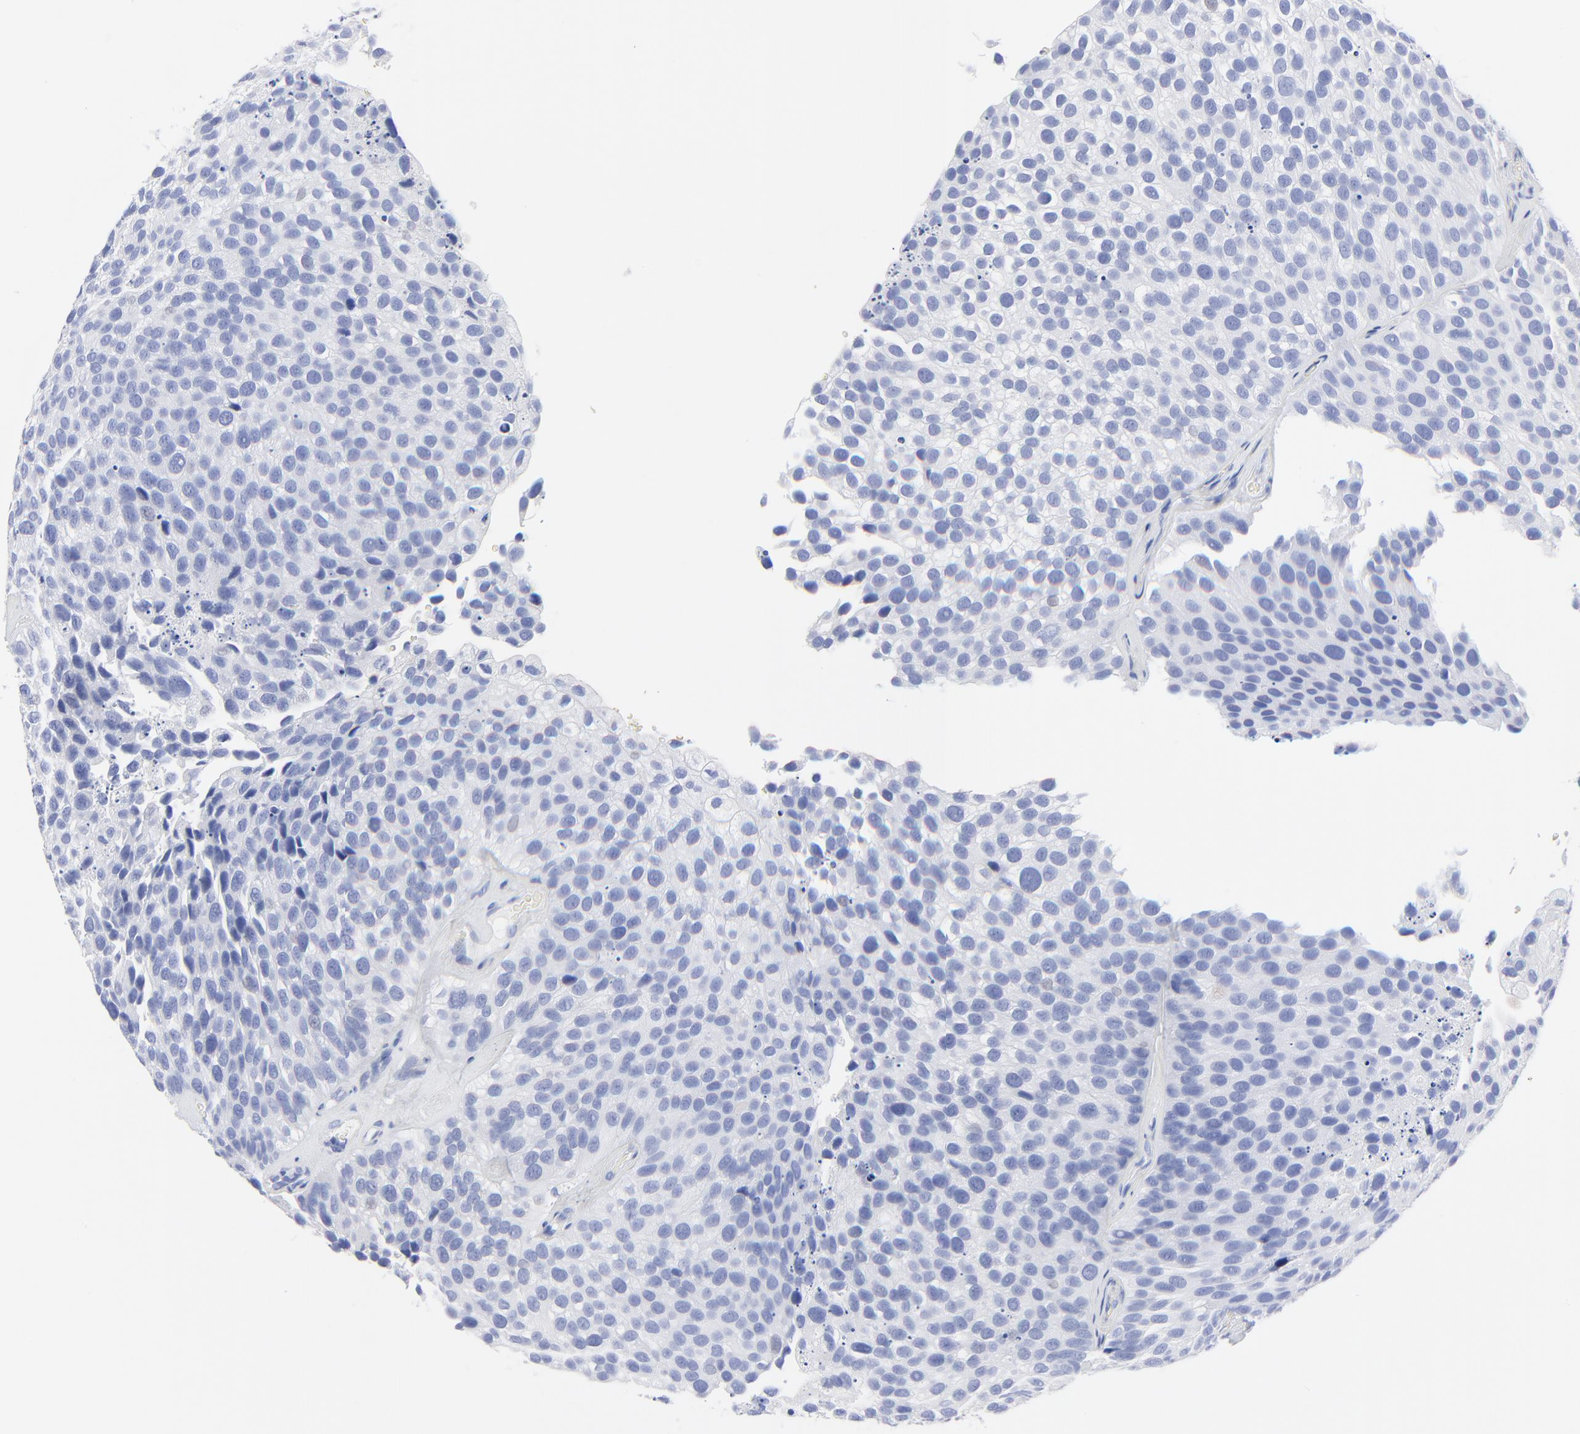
{"staining": {"intensity": "negative", "quantity": "none", "location": "none"}, "tissue": "urothelial cancer", "cell_type": "Tumor cells", "image_type": "cancer", "snomed": [{"axis": "morphology", "description": "Urothelial carcinoma, High grade"}, {"axis": "topography", "description": "Urinary bladder"}], "caption": "Tumor cells are negative for protein expression in human high-grade urothelial carcinoma.", "gene": "PSD3", "patient": {"sex": "male", "age": 72}}